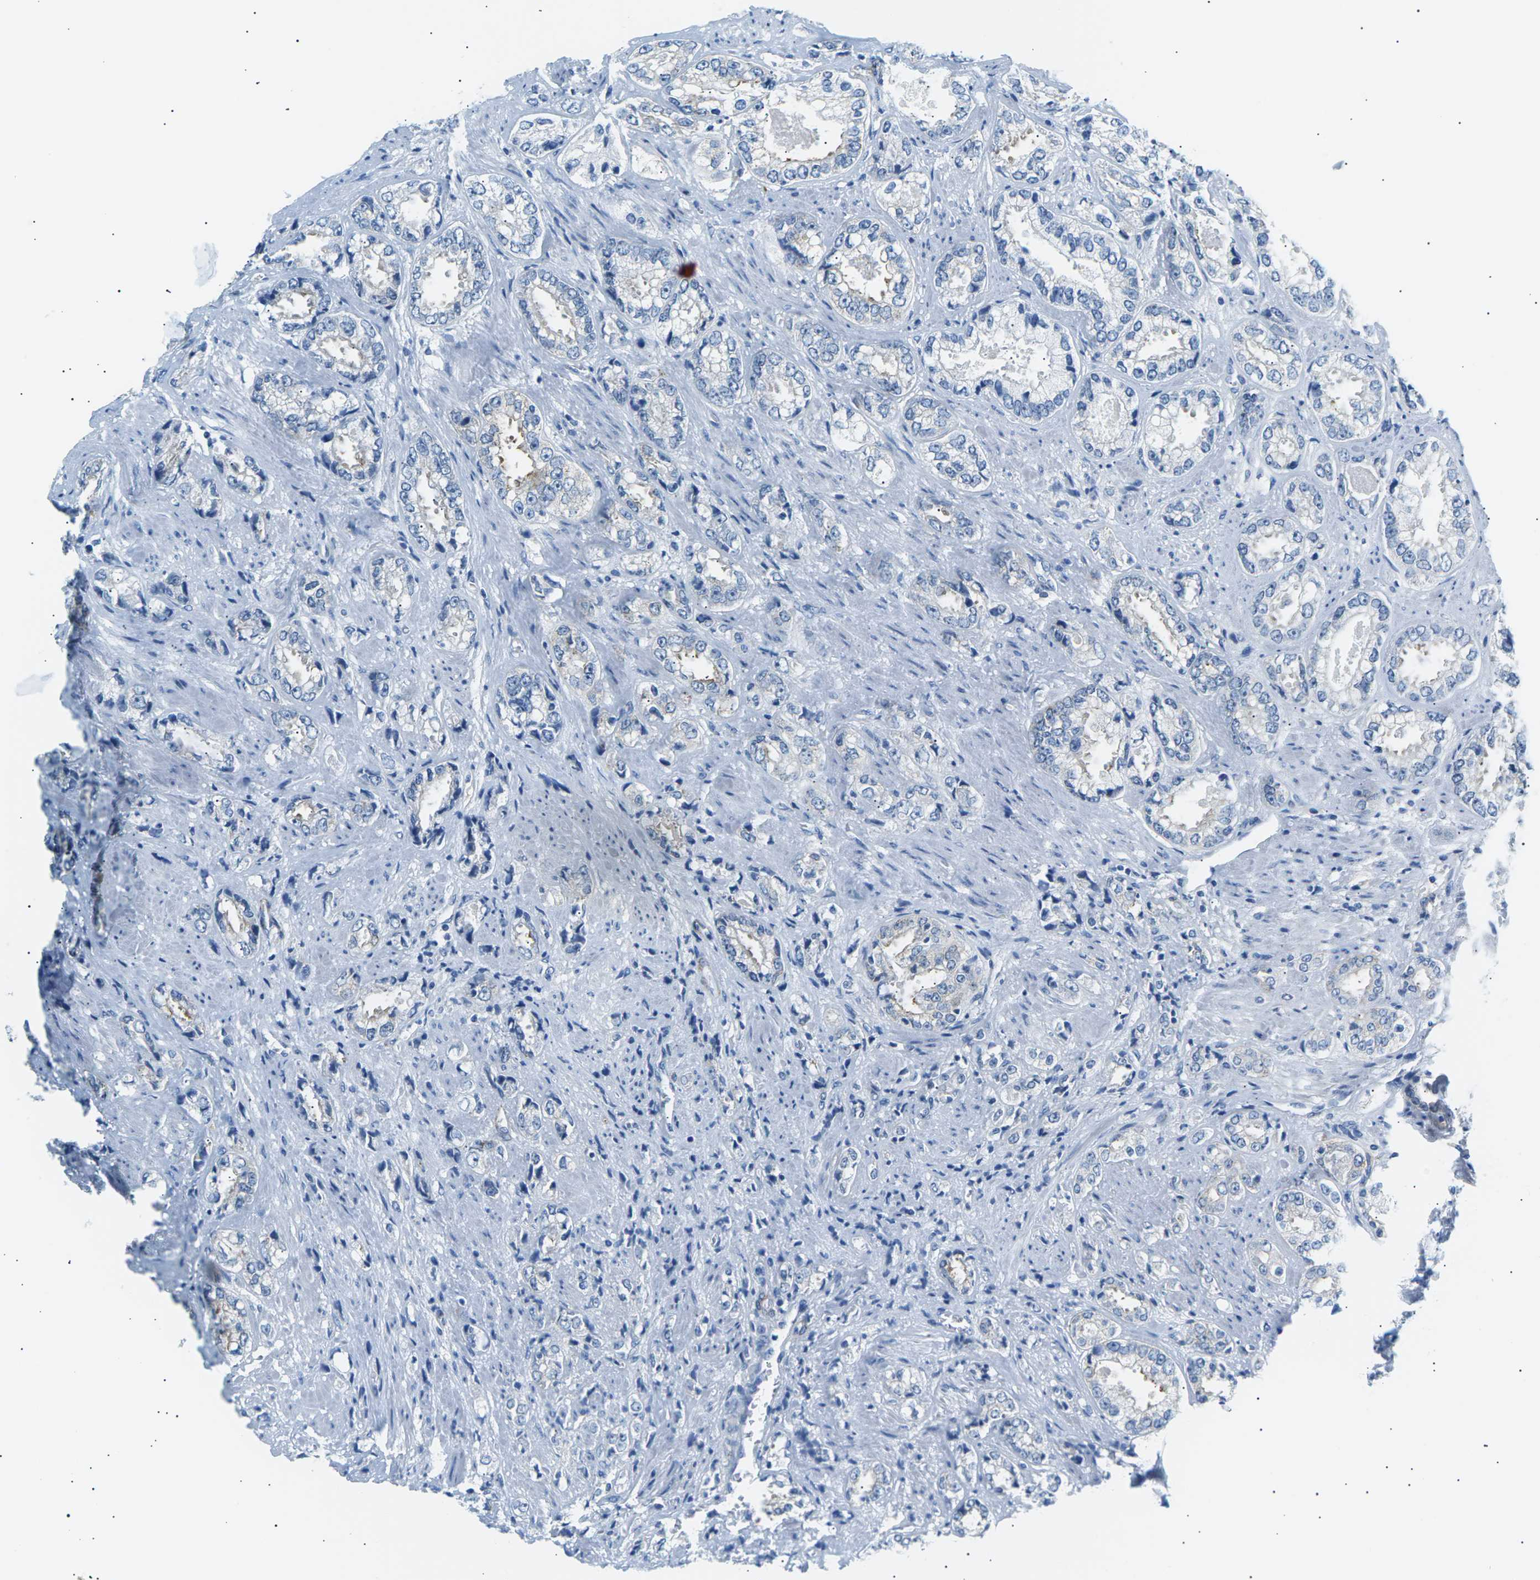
{"staining": {"intensity": "negative", "quantity": "none", "location": "none"}, "tissue": "prostate cancer", "cell_type": "Tumor cells", "image_type": "cancer", "snomed": [{"axis": "morphology", "description": "Adenocarcinoma, High grade"}, {"axis": "topography", "description": "Prostate"}], "caption": "Immunohistochemistry (IHC) of human prostate cancer displays no expression in tumor cells.", "gene": "SEPTIN5", "patient": {"sex": "male", "age": 61}}